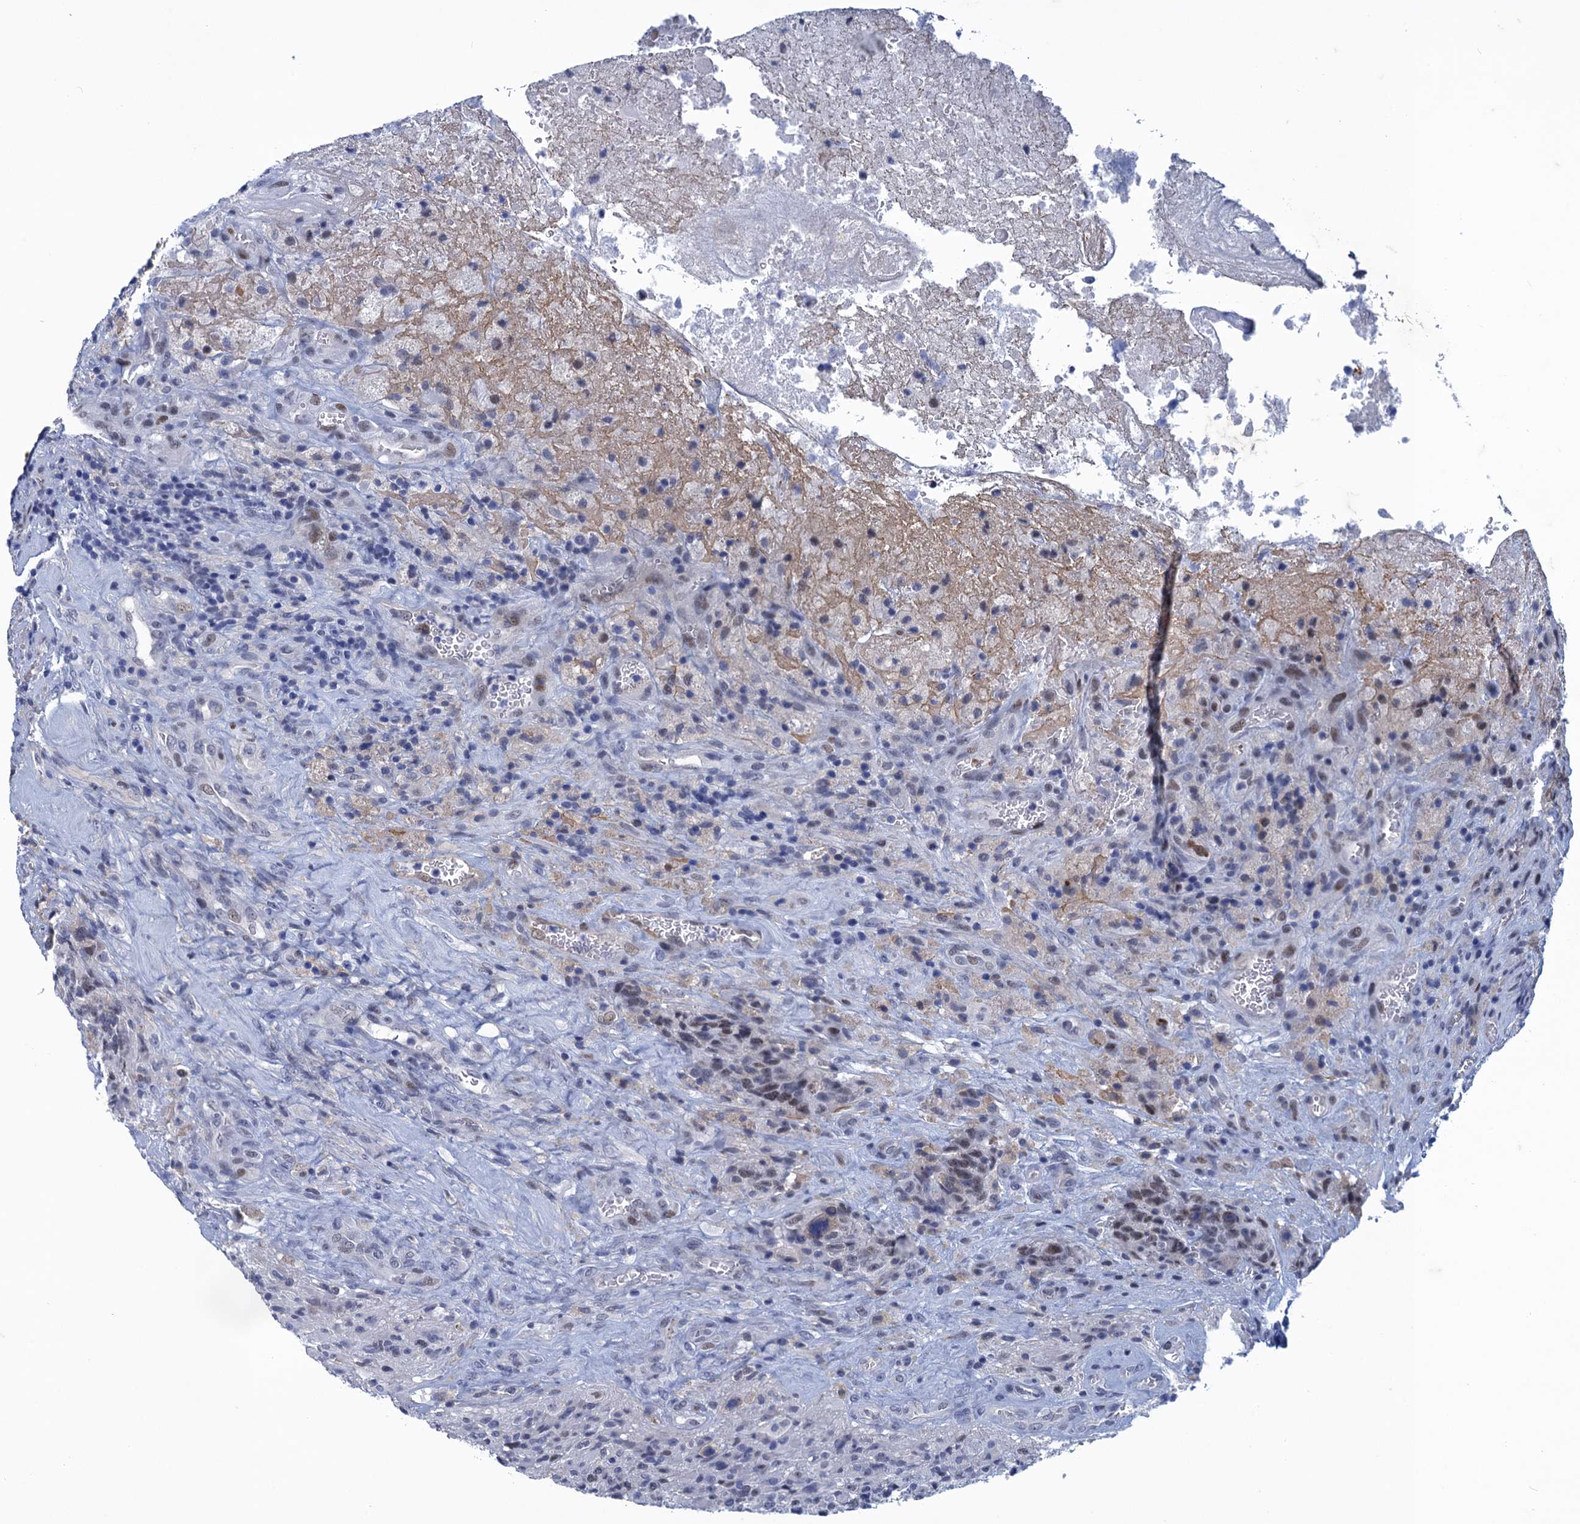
{"staining": {"intensity": "negative", "quantity": "none", "location": "none"}, "tissue": "glioma", "cell_type": "Tumor cells", "image_type": "cancer", "snomed": [{"axis": "morphology", "description": "Glioma, malignant, High grade"}, {"axis": "topography", "description": "Brain"}], "caption": "Malignant glioma (high-grade) was stained to show a protein in brown. There is no significant positivity in tumor cells. (Brightfield microscopy of DAB (3,3'-diaminobenzidine) IHC at high magnification).", "gene": "GINS3", "patient": {"sex": "male", "age": 69}}